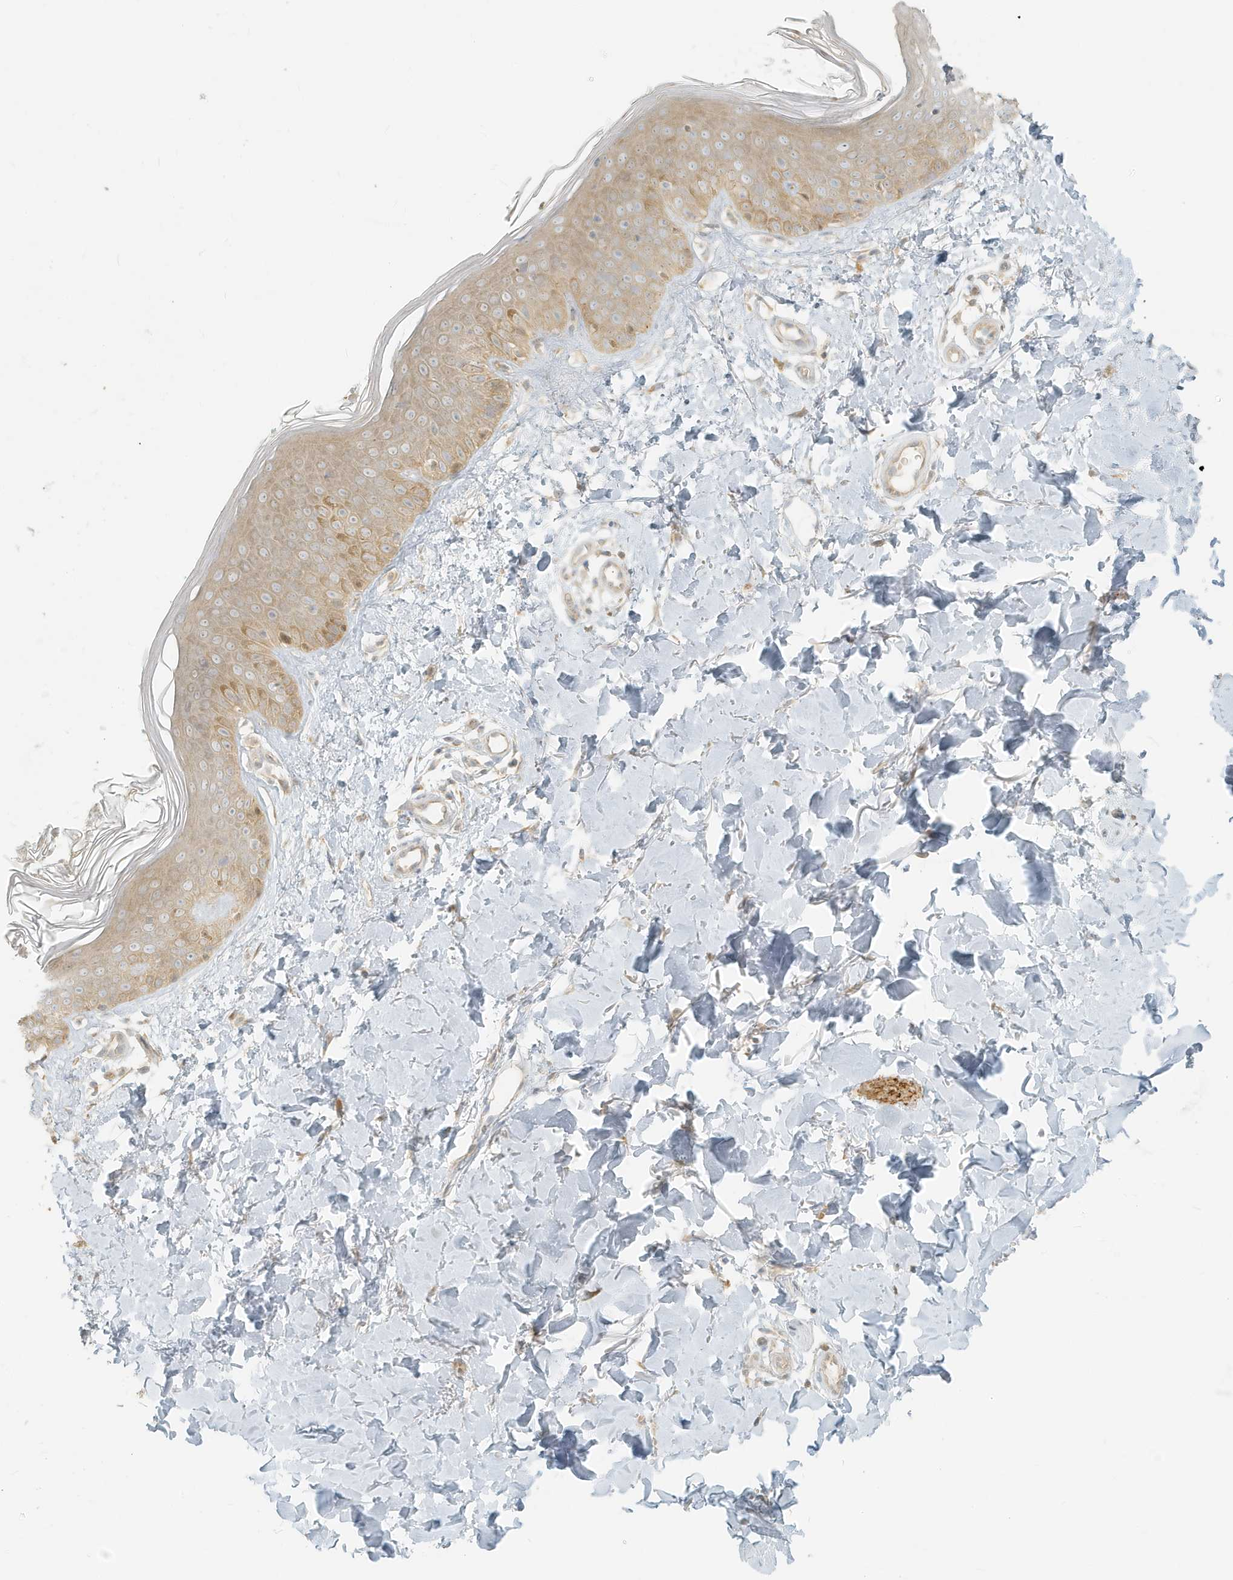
{"staining": {"intensity": "weak", "quantity": ">75%", "location": "cytoplasmic/membranous"}, "tissue": "skin", "cell_type": "Fibroblasts", "image_type": "normal", "snomed": [{"axis": "morphology", "description": "Normal tissue, NOS"}, {"axis": "topography", "description": "Skin"}], "caption": "Skin stained for a protein (brown) shows weak cytoplasmic/membranous positive expression in approximately >75% of fibroblasts.", "gene": "MCOLN1", "patient": {"sex": "male", "age": 37}}